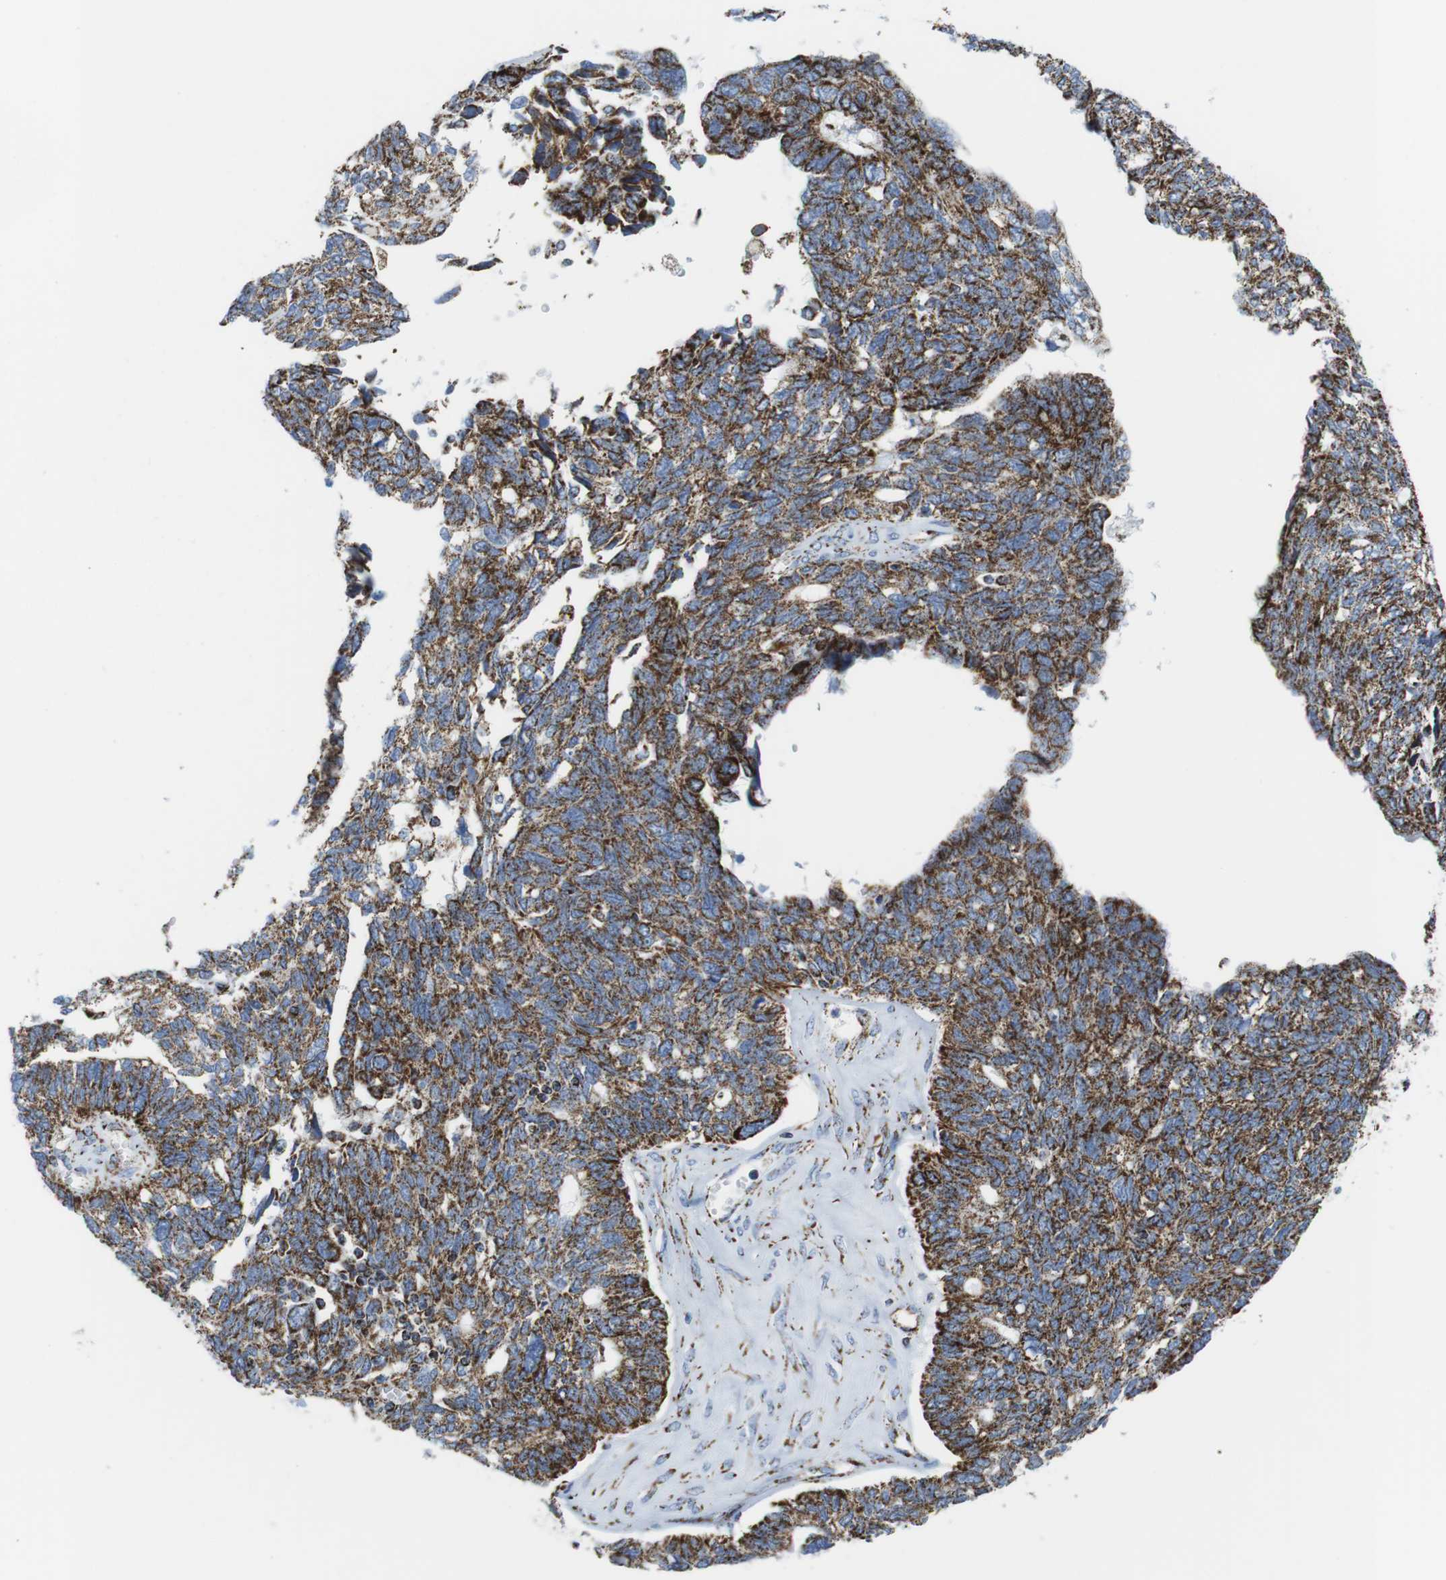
{"staining": {"intensity": "strong", "quantity": ">75%", "location": "cytoplasmic/membranous"}, "tissue": "ovarian cancer", "cell_type": "Tumor cells", "image_type": "cancer", "snomed": [{"axis": "morphology", "description": "Cystadenocarcinoma, serous, NOS"}, {"axis": "topography", "description": "Ovary"}], "caption": "There is high levels of strong cytoplasmic/membranous expression in tumor cells of ovarian cancer (serous cystadenocarcinoma), as demonstrated by immunohistochemical staining (brown color).", "gene": "ATP5PO", "patient": {"sex": "female", "age": 79}}